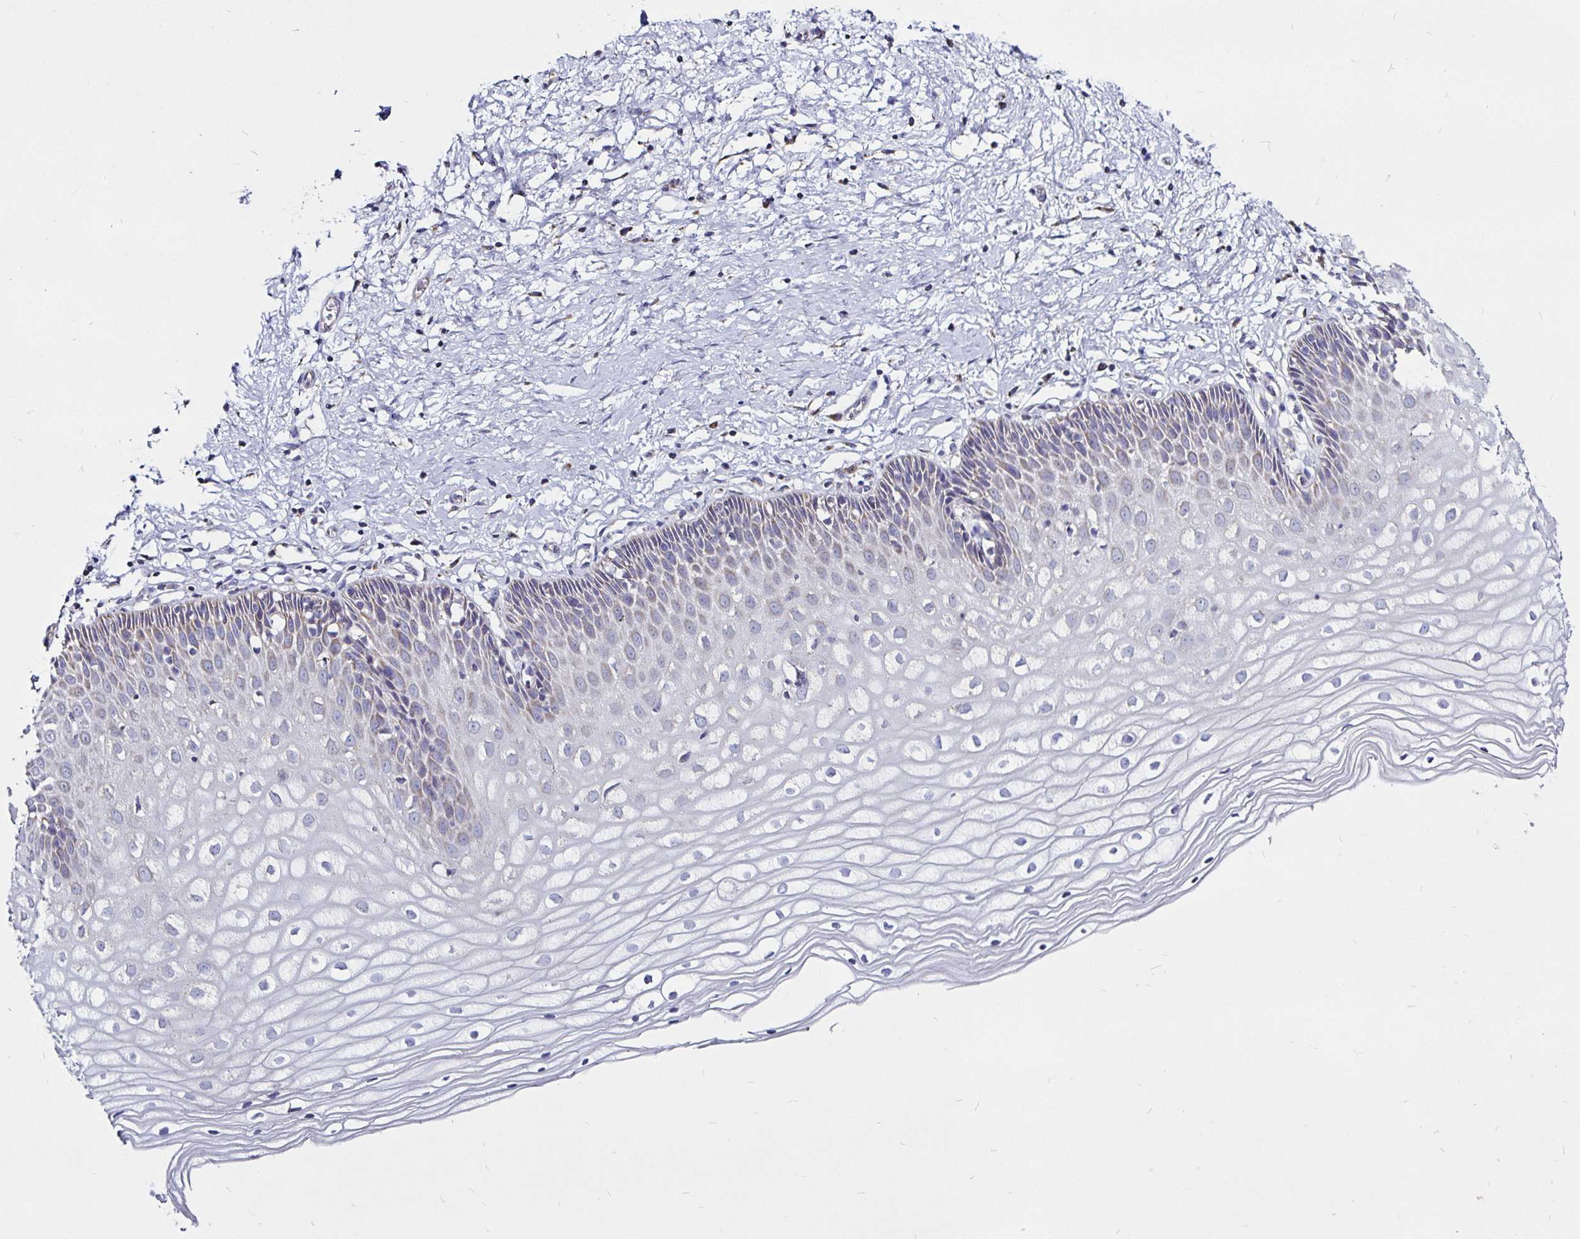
{"staining": {"intensity": "weak", "quantity": "25%-75%", "location": "cytoplasmic/membranous"}, "tissue": "cervix", "cell_type": "Glandular cells", "image_type": "normal", "snomed": [{"axis": "morphology", "description": "Normal tissue, NOS"}, {"axis": "topography", "description": "Cervix"}], "caption": "Protein staining of normal cervix displays weak cytoplasmic/membranous positivity in approximately 25%-75% of glandular cells.", "gene": "PGAM2", "patient": {"sex": "female", "age": 36}}